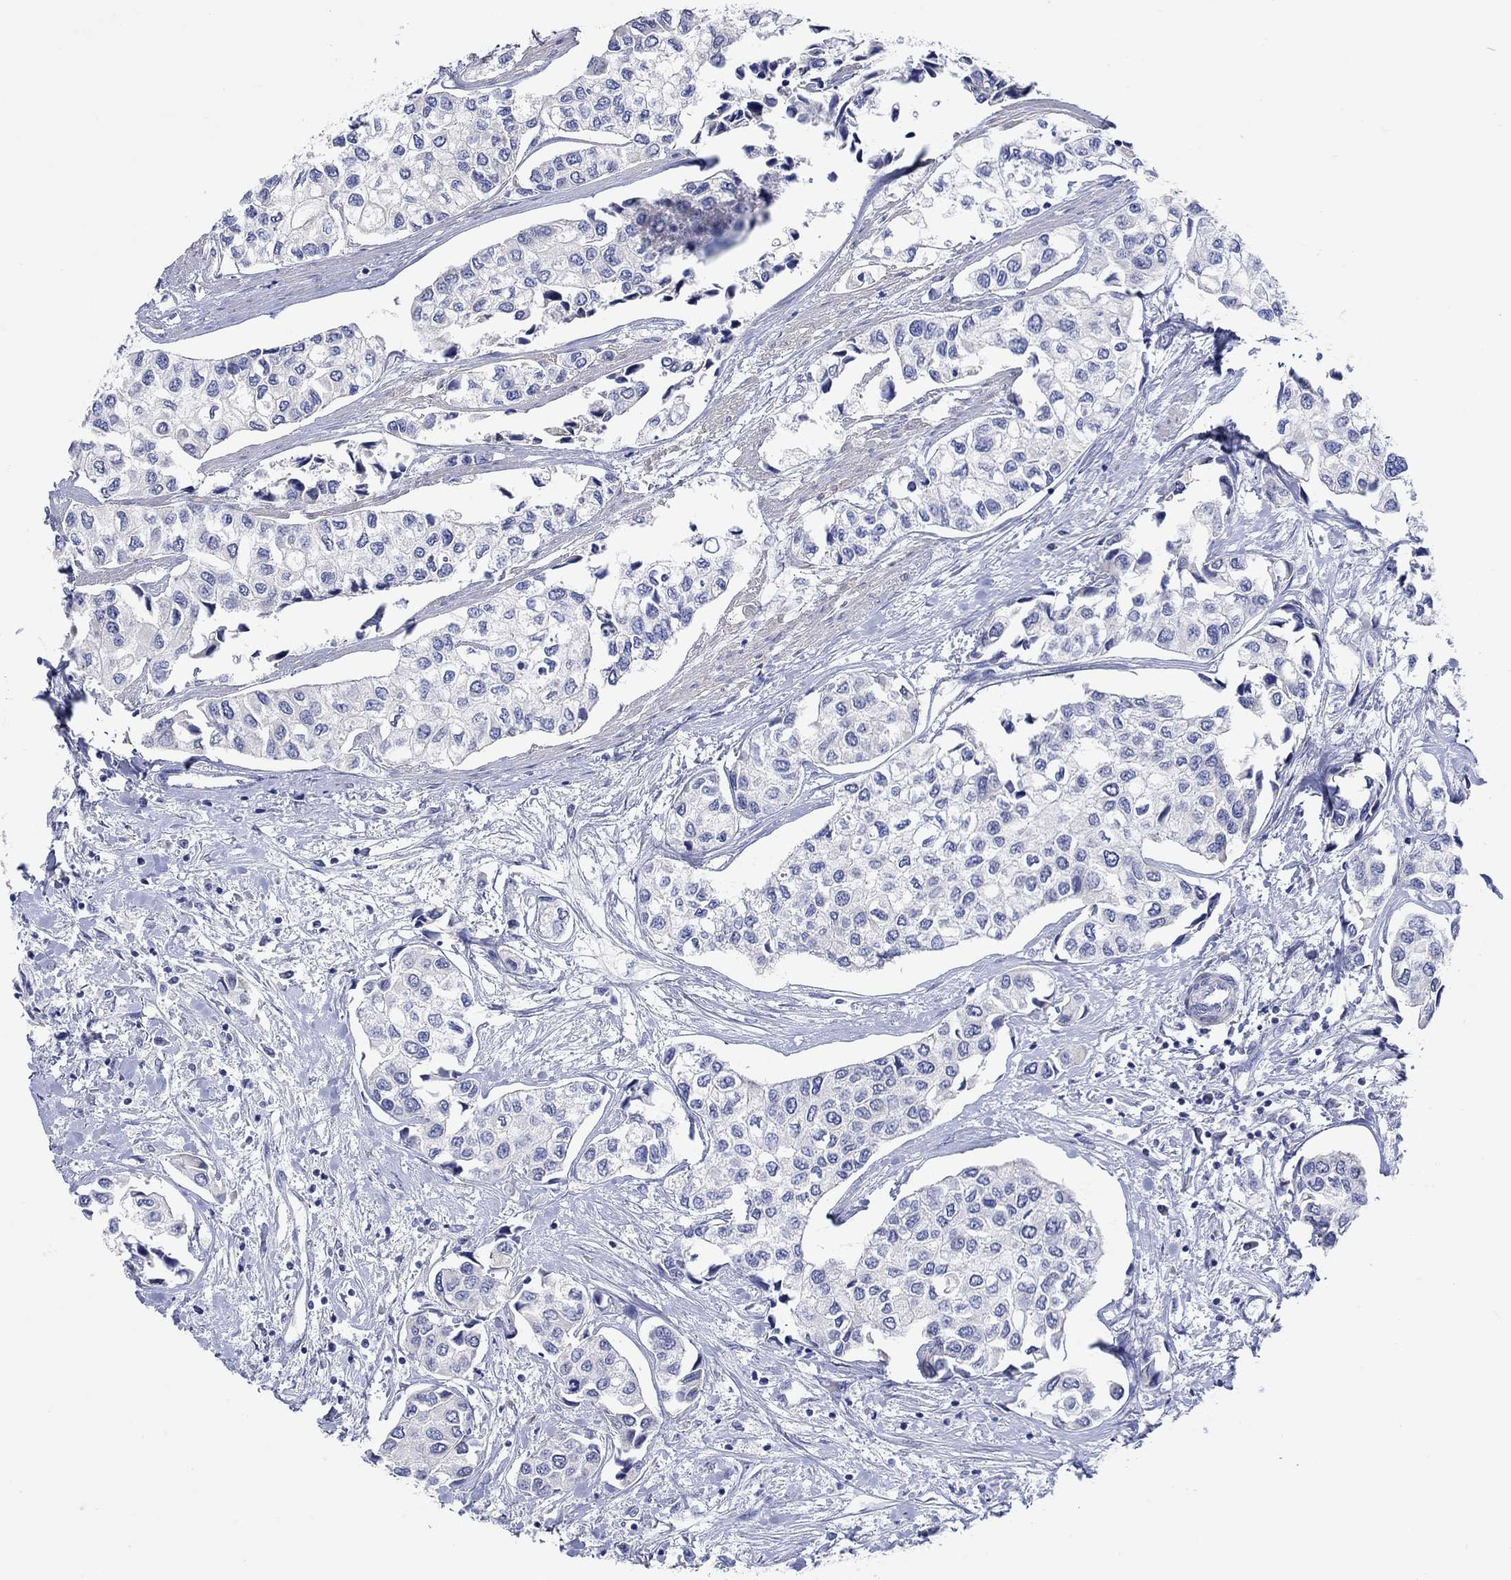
{"staining": {"intensity": "negative", "quantity": "none", "location": "none"}, "tissue": "urothelial cancer", "cell_type": "Tumor cells", "image_type": "cancer", "snomed": [{"axis": "morphology", "description": "Urothelial carcinoma, High grade"}, {"axis": "topography", "description": "Urinary bladder"}], "caption": "Micrograph shows no protein expression in tumor cells of urothelial cancer tissue.", "gene": "KRT222", "patient": {"sex": "male", "age": 73}}